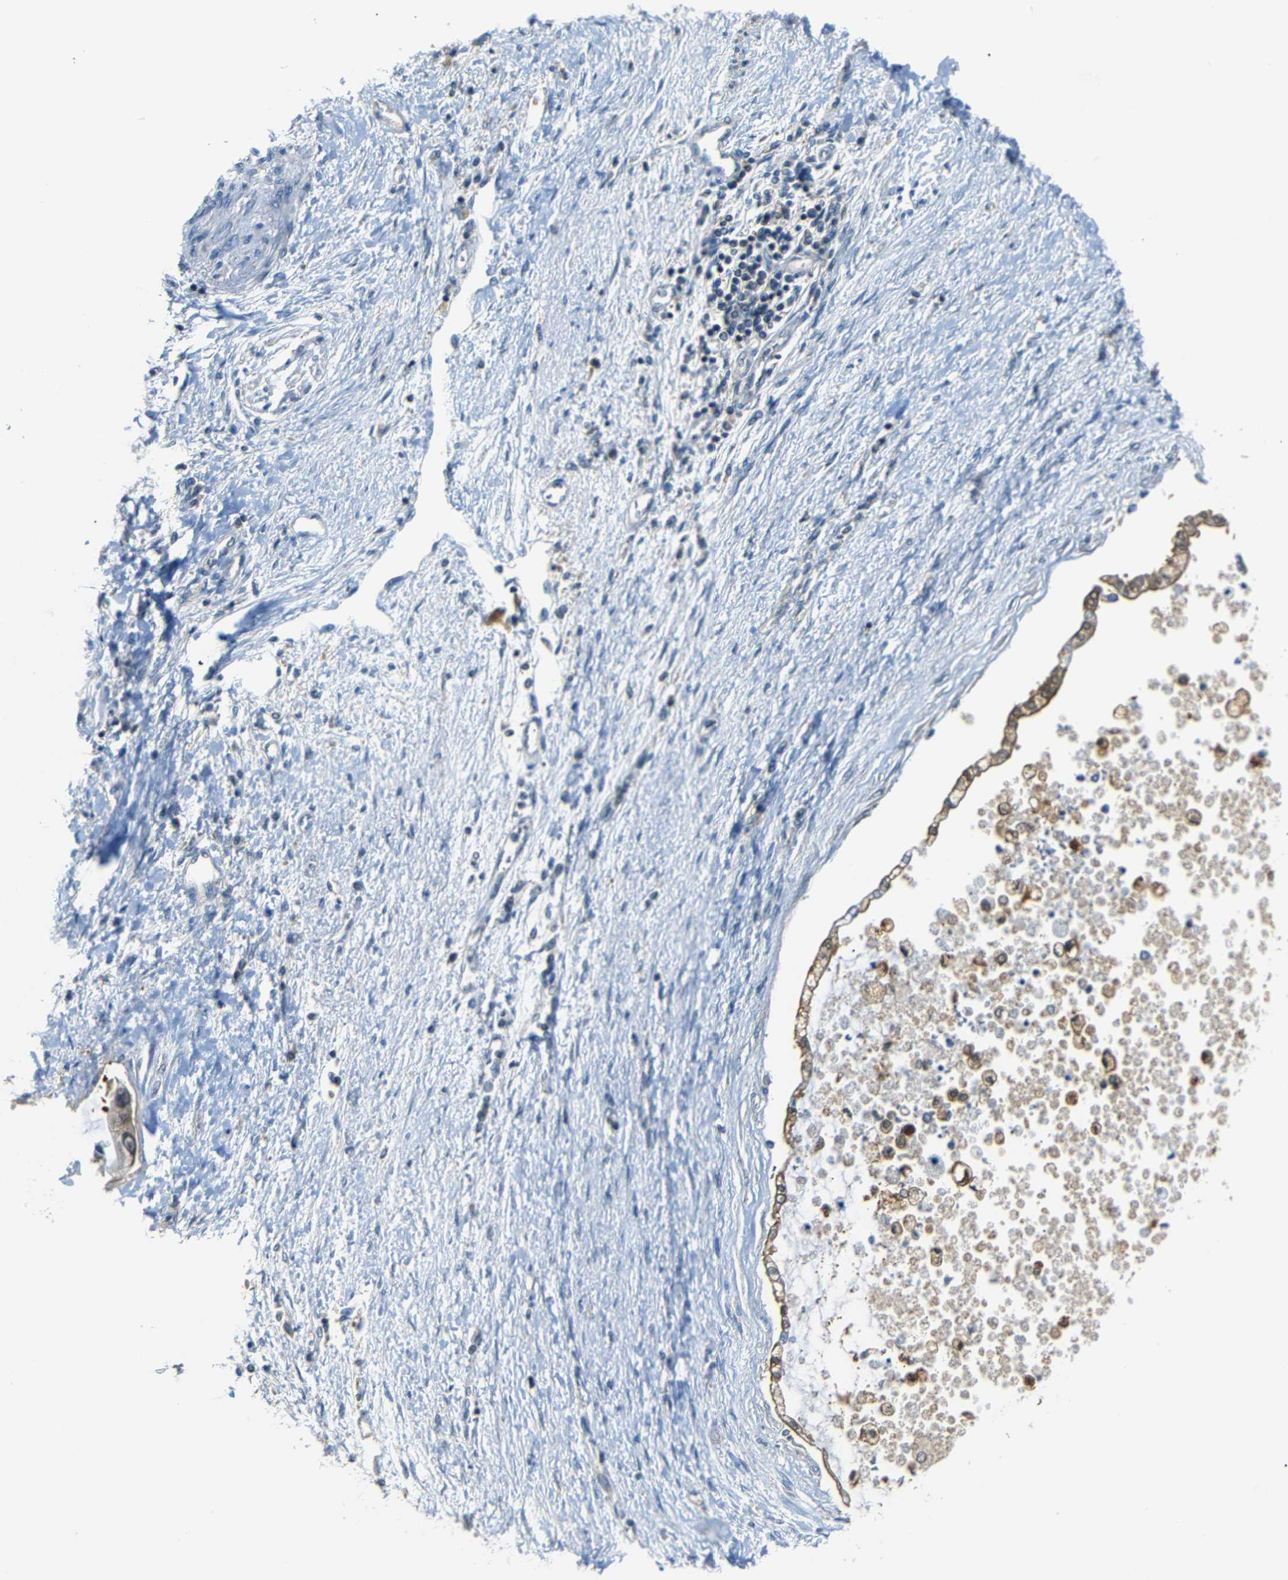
{"staining": {"intensity": "moderate", "quantity": ">75%", "location": "cytoplasmic/membranous,nuclear"}, "tissue": "liver cancer", "cell_type": "Tumor cells", "image_type": "cancer", "snomed": [{"axis": "morphology", "description": "Cholangiocarcinoma"}, {"axis": "topography", "description": "Liver"}], "caption": "DAB immunohistochemical staining of human liver cholangiocarcinoma shows moderate cytoplasmic/membranous and nuclear protein staining in about >75% of tumor cells.", "gene": "SFN", "patient": {"sex": "male", "age": 50}}